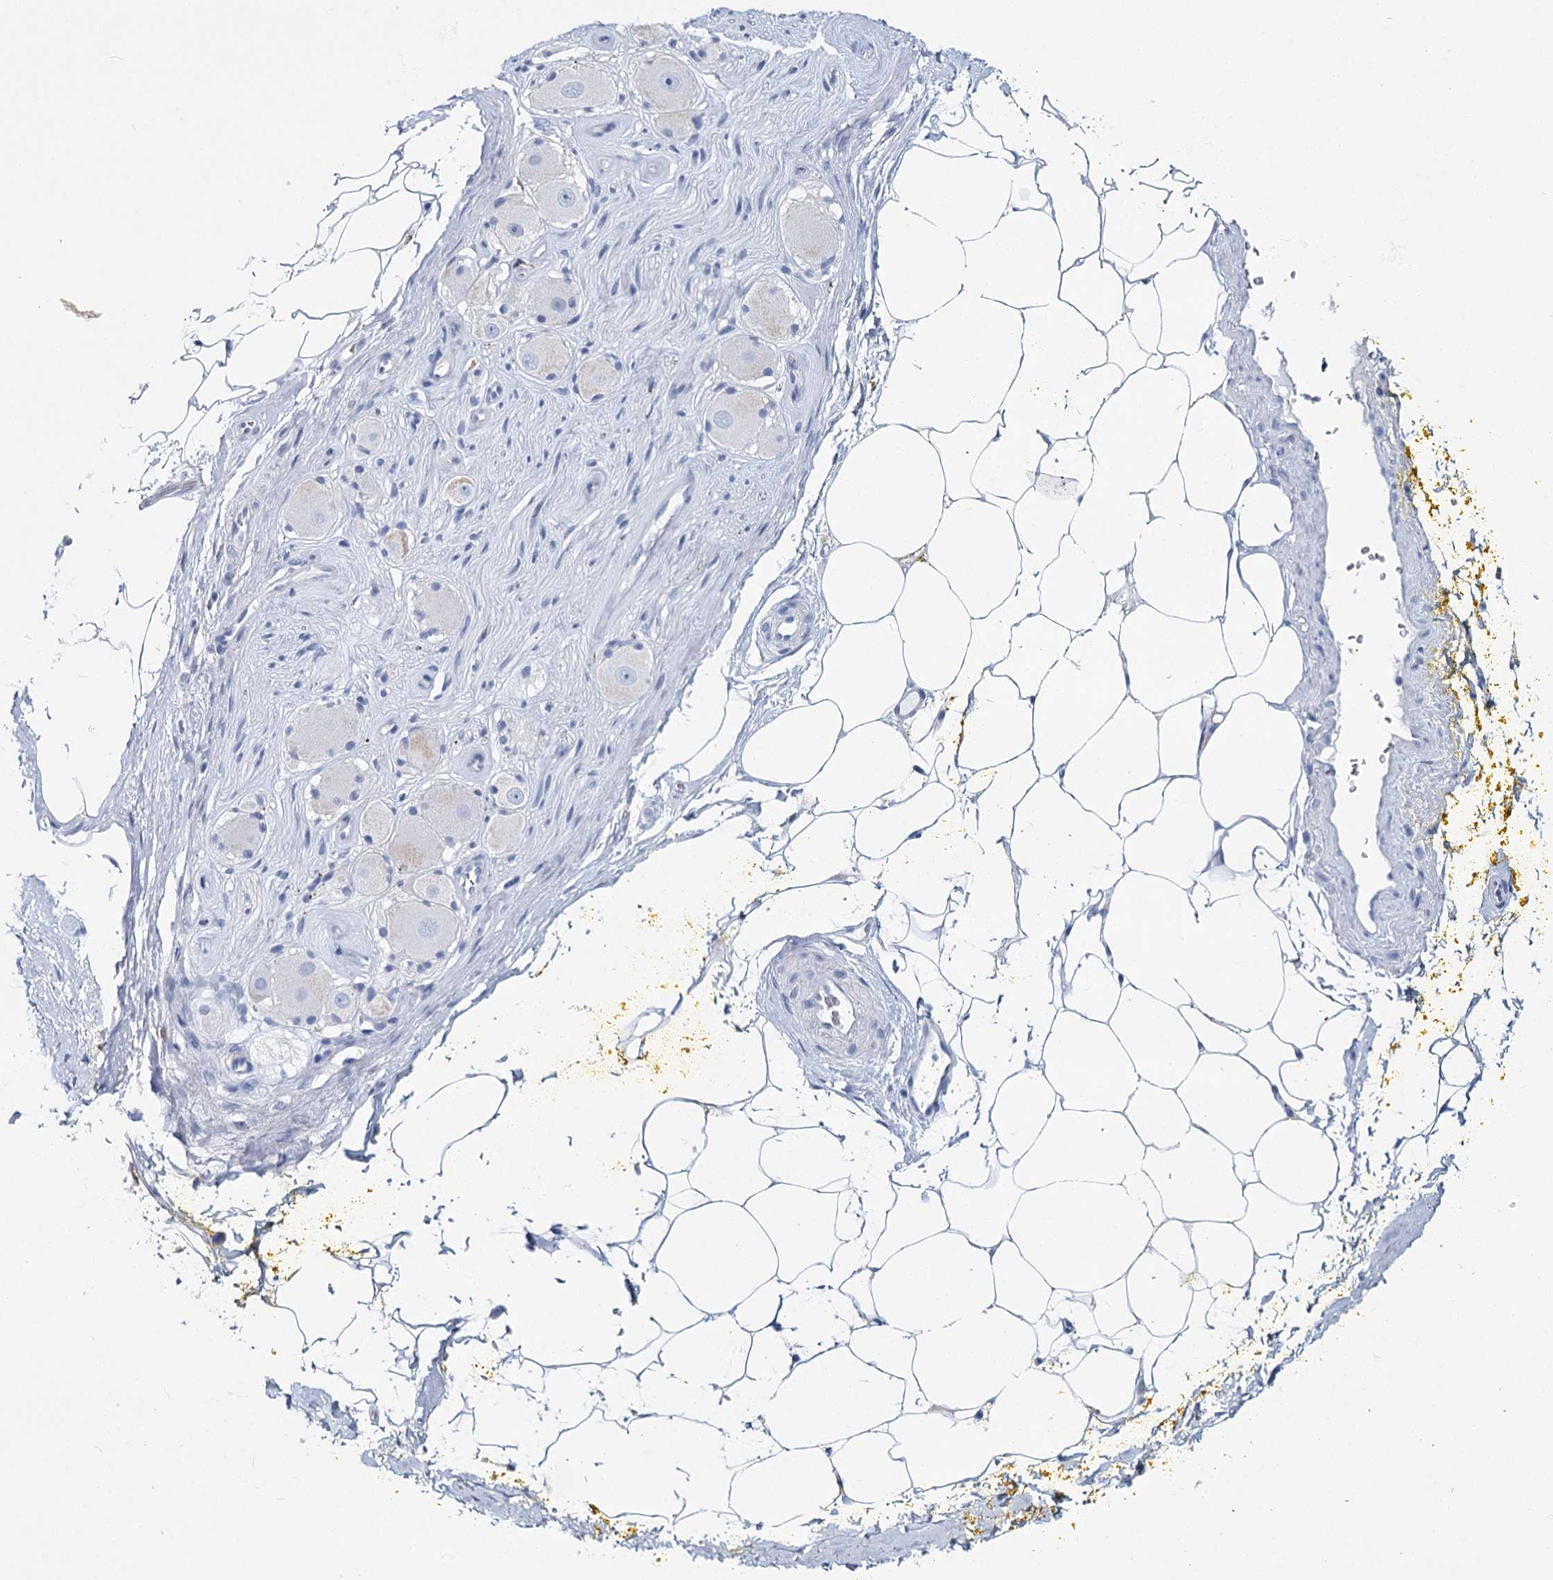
{"staining": {"intensity": "negative", "quantity": "none", "location": "none"}, "tissue": "adipose tissue", "cell_type": "Adipocytes", "image_type": "normal", "snomed": [{"axis": "morphology", "description": "Normal tissue, NOS"}, {"axis": "morphology", "description": "Adenocarcinoma, Low grade"}, {"axis": "topography", "description": "Prostate"}, {"axis": "topography", "description": "Peripheral nerve tissue"}], "caption": "IHC image of unremarkable adipose tissue: adipose tissue stained with DAB (3,3'-diaminobenzidine) exhibits no significant protein expression in adipocytes.", "gene": "METTL7B", "patient": {"sex": "male", "age": 63}}